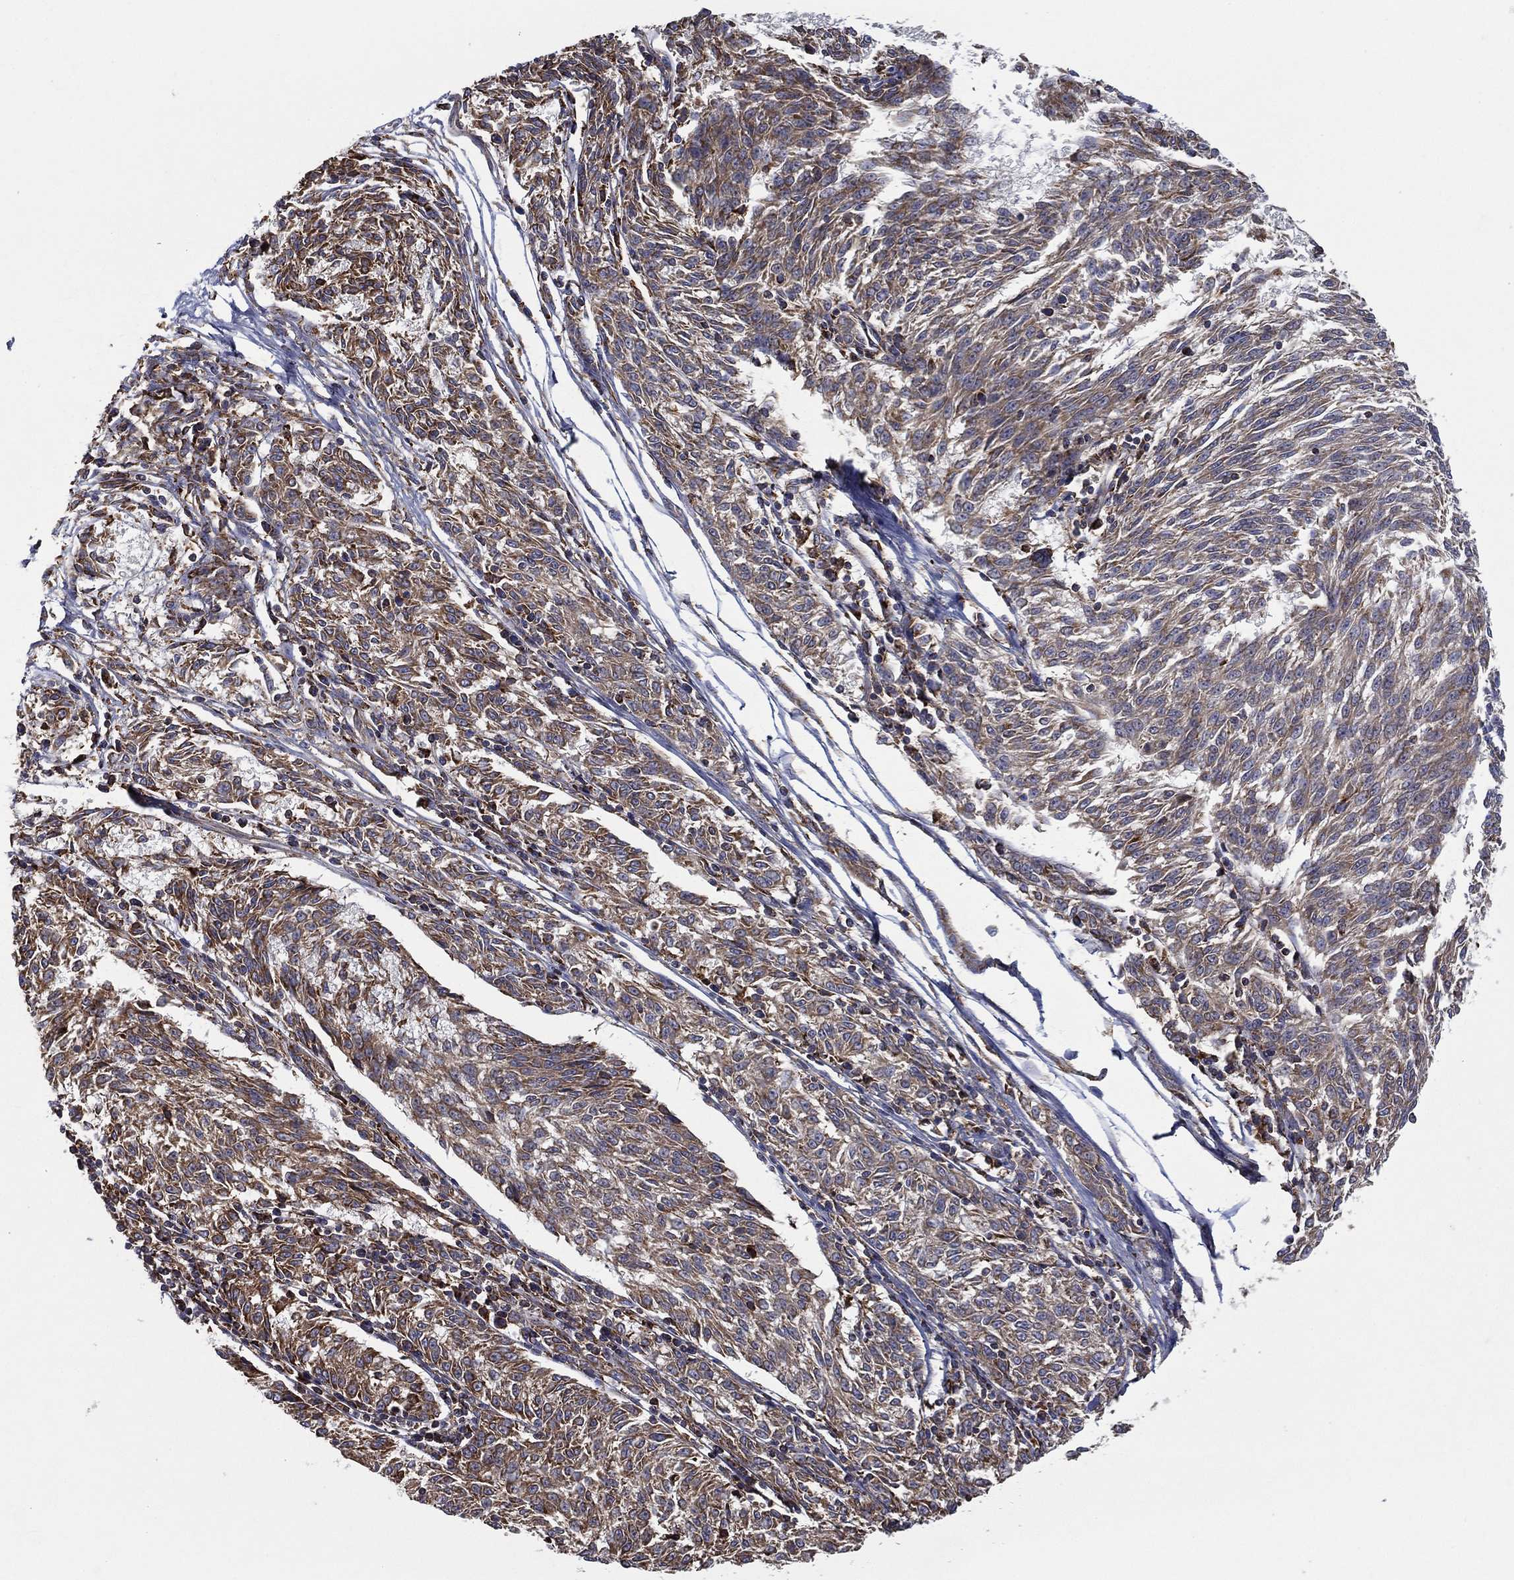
{"staining": {"intensity": "moderate", "quantity": "<25%", "location": "cytoplasmic/membranous"}, "tissue": "melanoma", "cell_type": "Tumor cells", "image_type": "cancer", "snomed": [{"axis": "morphology", "description": "Malignant melanoma, NOS"}, {"axis": "topography", "description": "Skin"}], "caption": "Protein staining of malignant melanoma tissue displays moderate cytoplasmic/membranous positivity in about <25% of tumor cells.", "gene": "MT-CYB", "patient": {"sex": "female", "age": 72}}